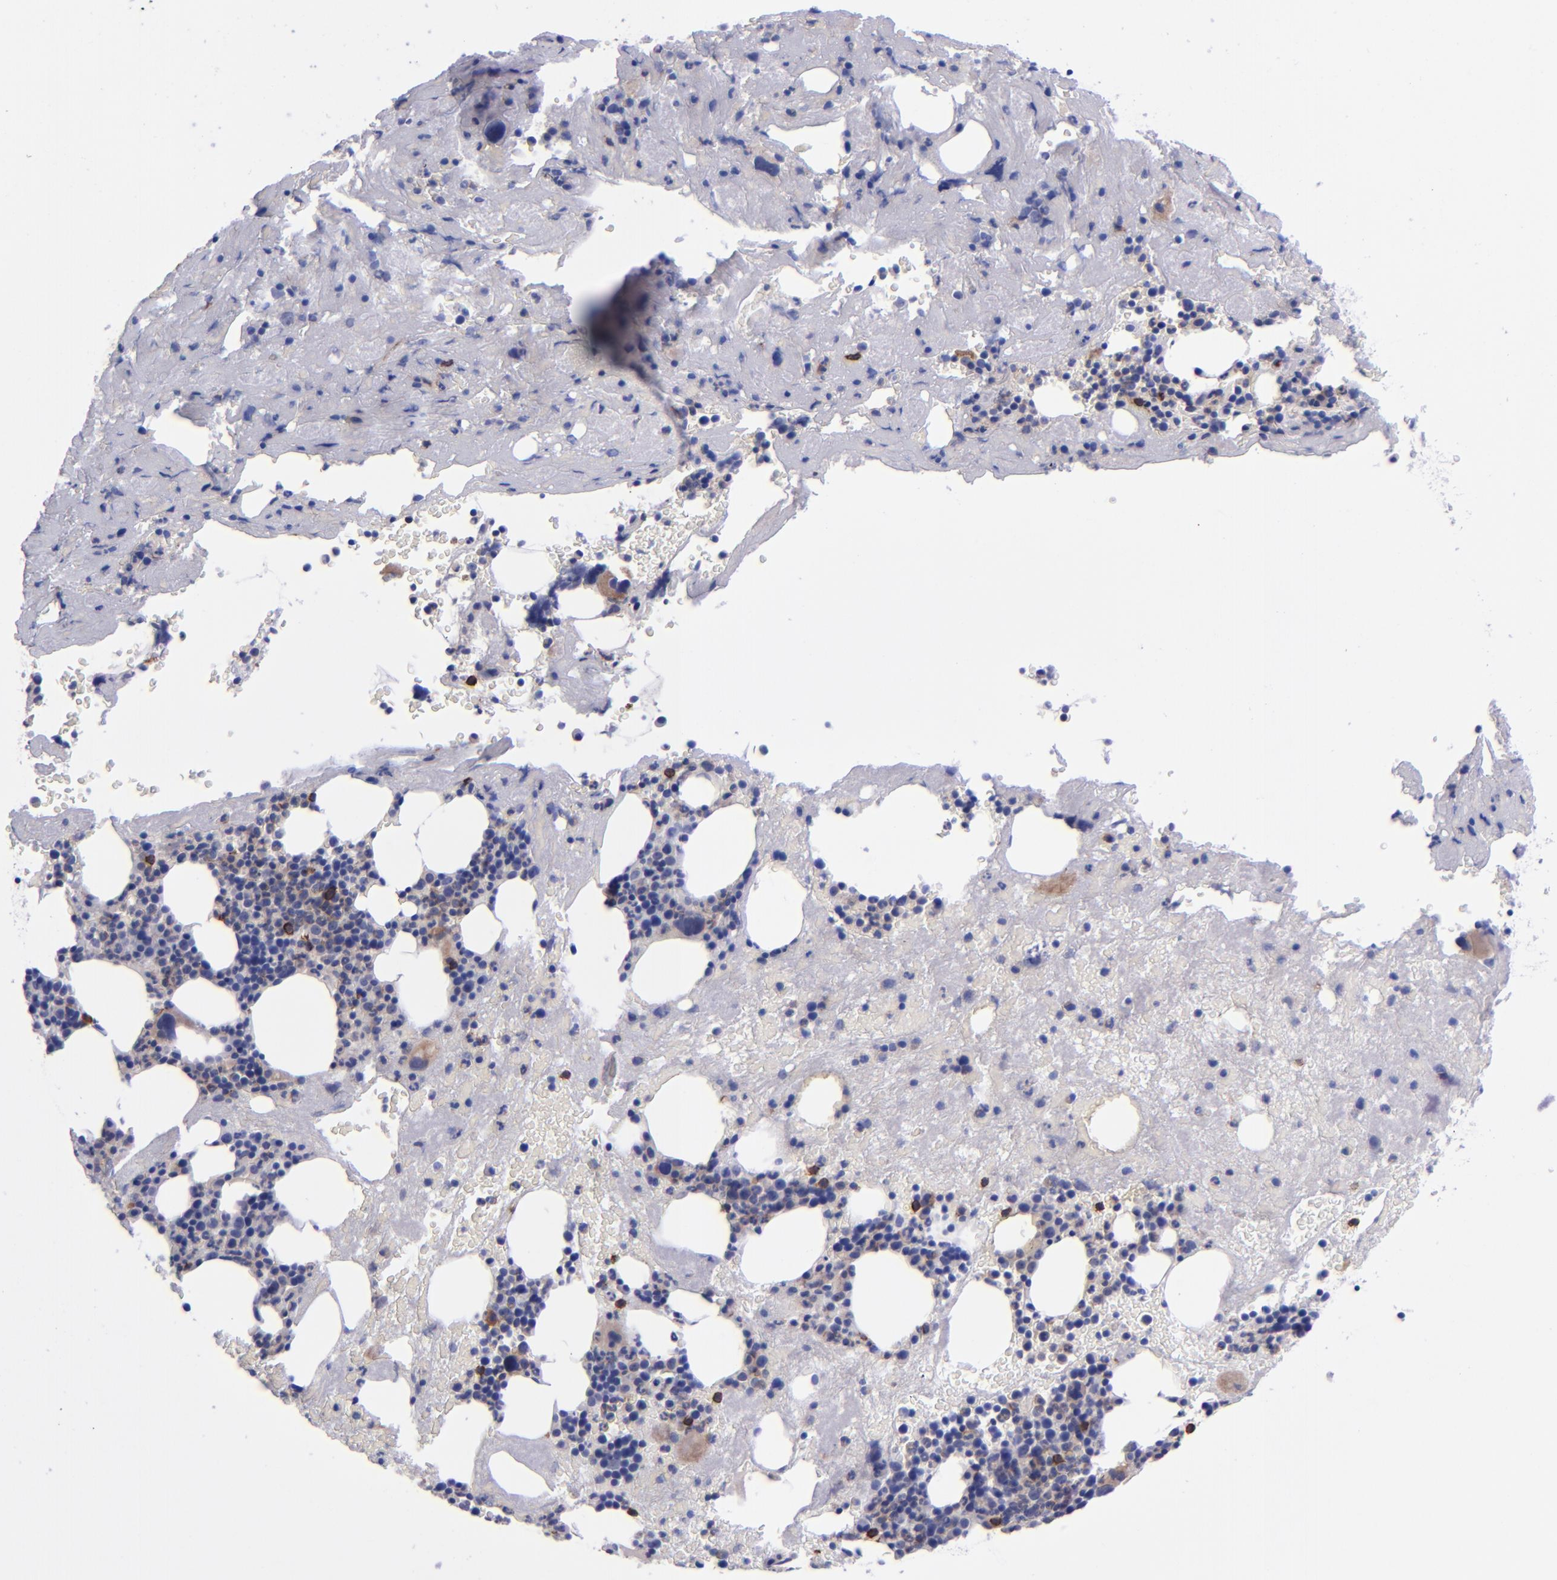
{"staining": {"intensity": "moderate", "quantity": "<25%", "location": "cytoplasmic/membranous"}, "tissue": "bone marrow", "cell_type": "Hematopoietic cells", "image_type": "normal", "snomed": [{"axis": "morphology", "description": "Normal tissue, NOS"}, {"axis": "topography", "description": "Bone marrow"}], "caption": "The micrograph shows a brown stain indicating the presence of a protein in the cytoplasmic/membranous of hematopoietic cells in bone marrow. (brown staining indicates protein expression, while blue staining denotes nuclei).", "gene": "CD37", "patient": {"sex": "male", "age": 76}}